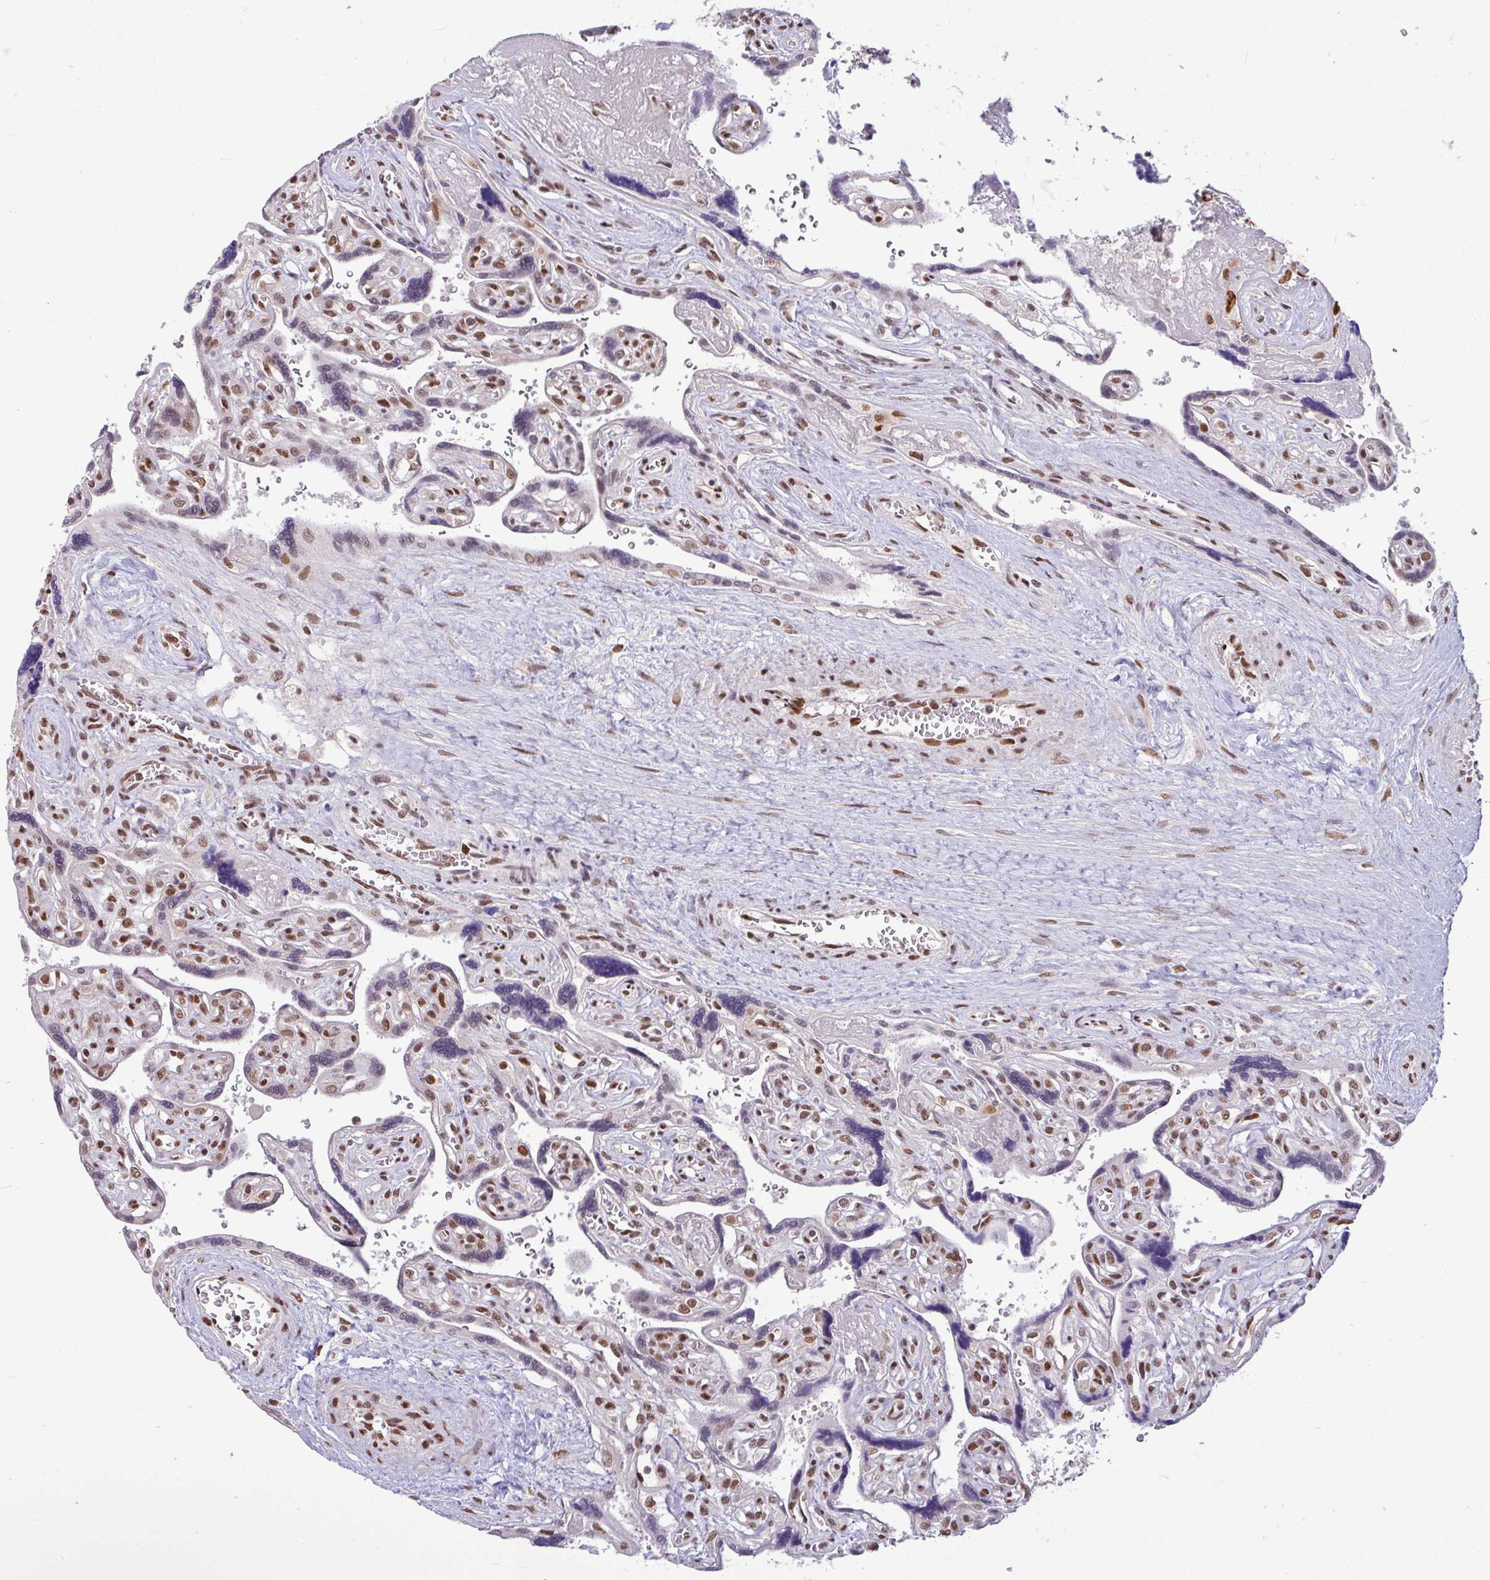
{"staining": {"intensity": "moderate", "quantity": "25%-75%", "location": "nuclear"}, "tissue": "placenta", "cell_type": "Decidual cells", "image_type": "normal", "snomed": [{"axis": "morphology", "description": "Normal tissue, NOS"}, {"axis": "topography", "description": "Placenta"}], "caption": "This is a photomicrograph of immunohistochemistry (IHC) staining of unremarkable placenta, which shows moderate staining in the nuclear of decidual cells.", "gene": "TDG", "patient": {"sex": "female", "age": 39}}